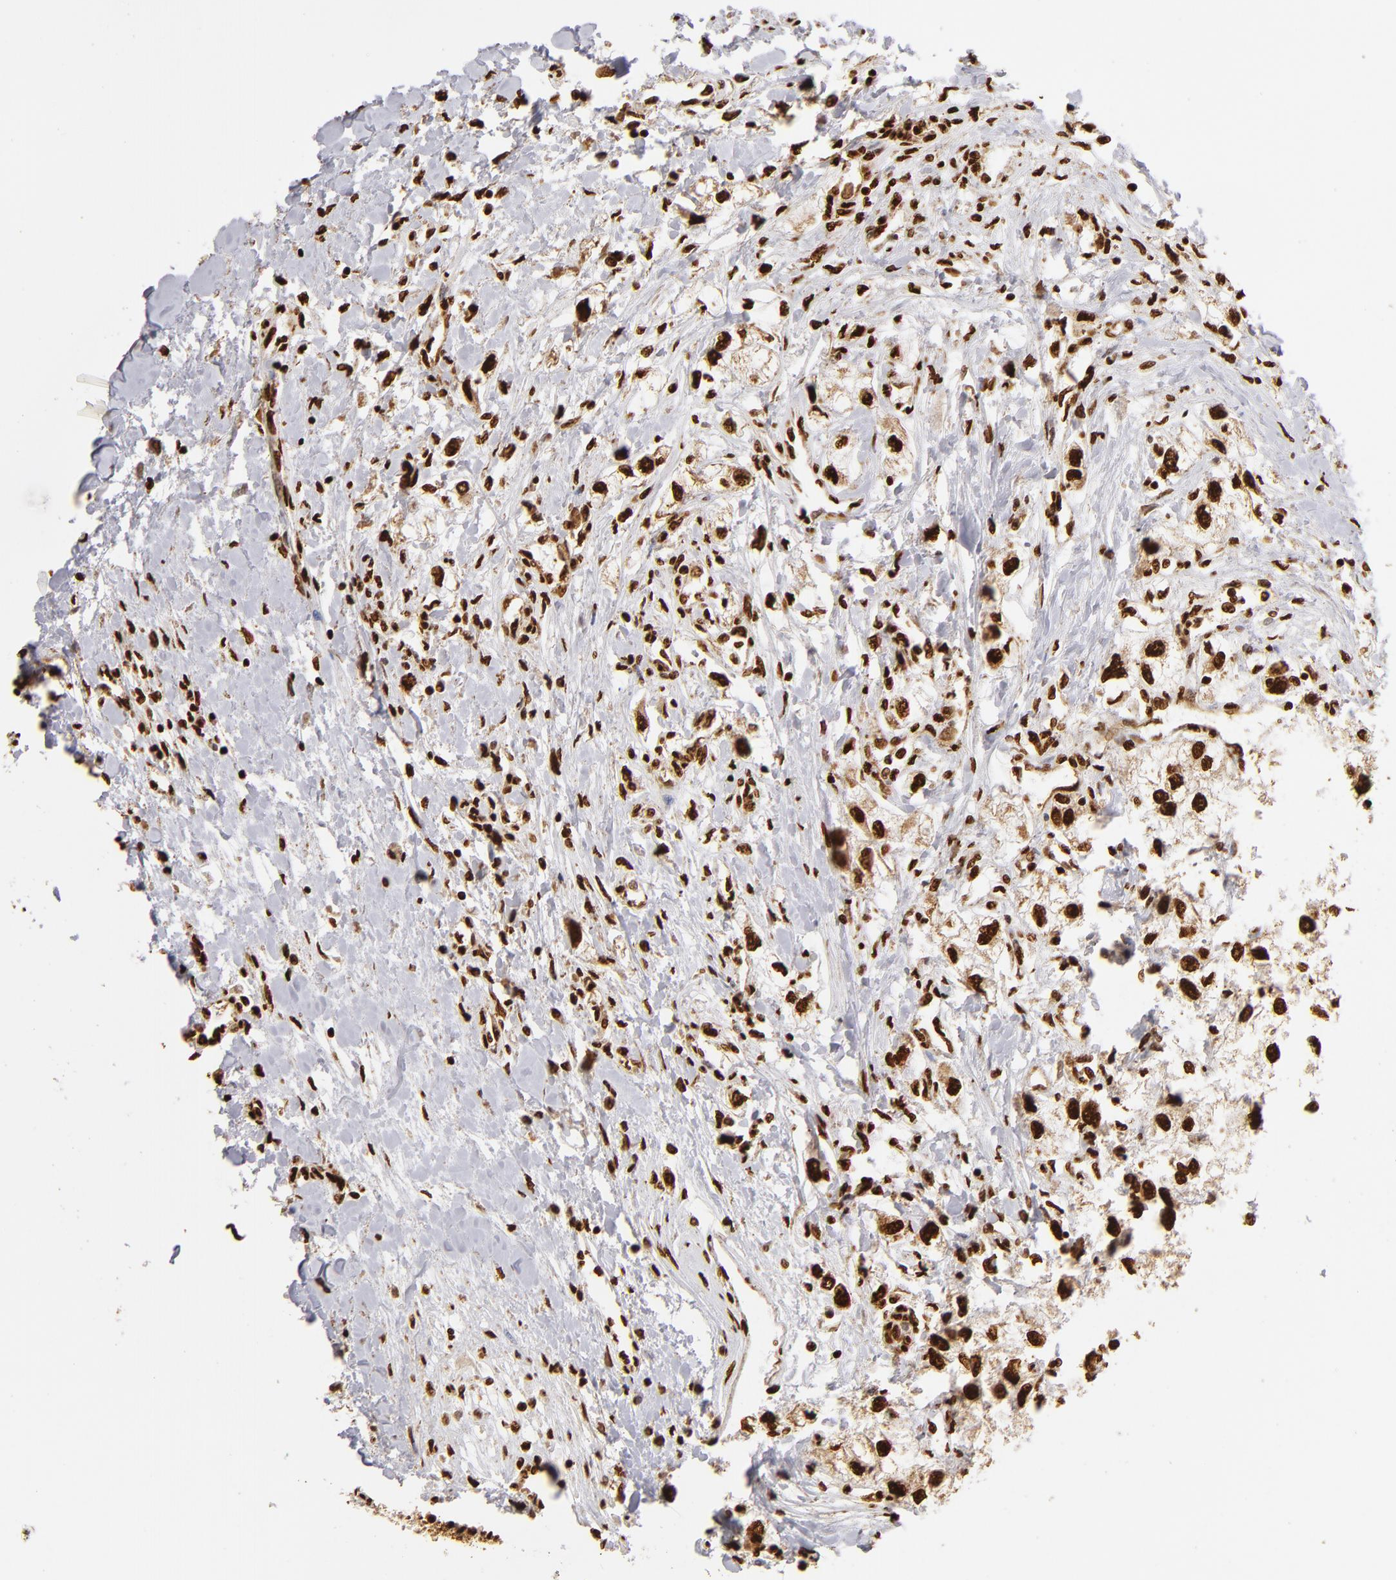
{"staining": {"intensity": "strong", "quantity": ">75%", "location": "nuclear"}, "tissue": "renal cancer", "cell_type": "Tumor cells", "image_type": "cancer", "snomed": [{"axis": "morphology", "description": "Adenocarcinoma, NOS"}, {"axis": "topography", "description": "Kidney"}], "caption": "Human adenocarcinoma (renal) stained with a protein marker demonstrates strong staining in tumor cells.", "gene": "ILF3", "patient": {"sex": "male", "age": 57}}